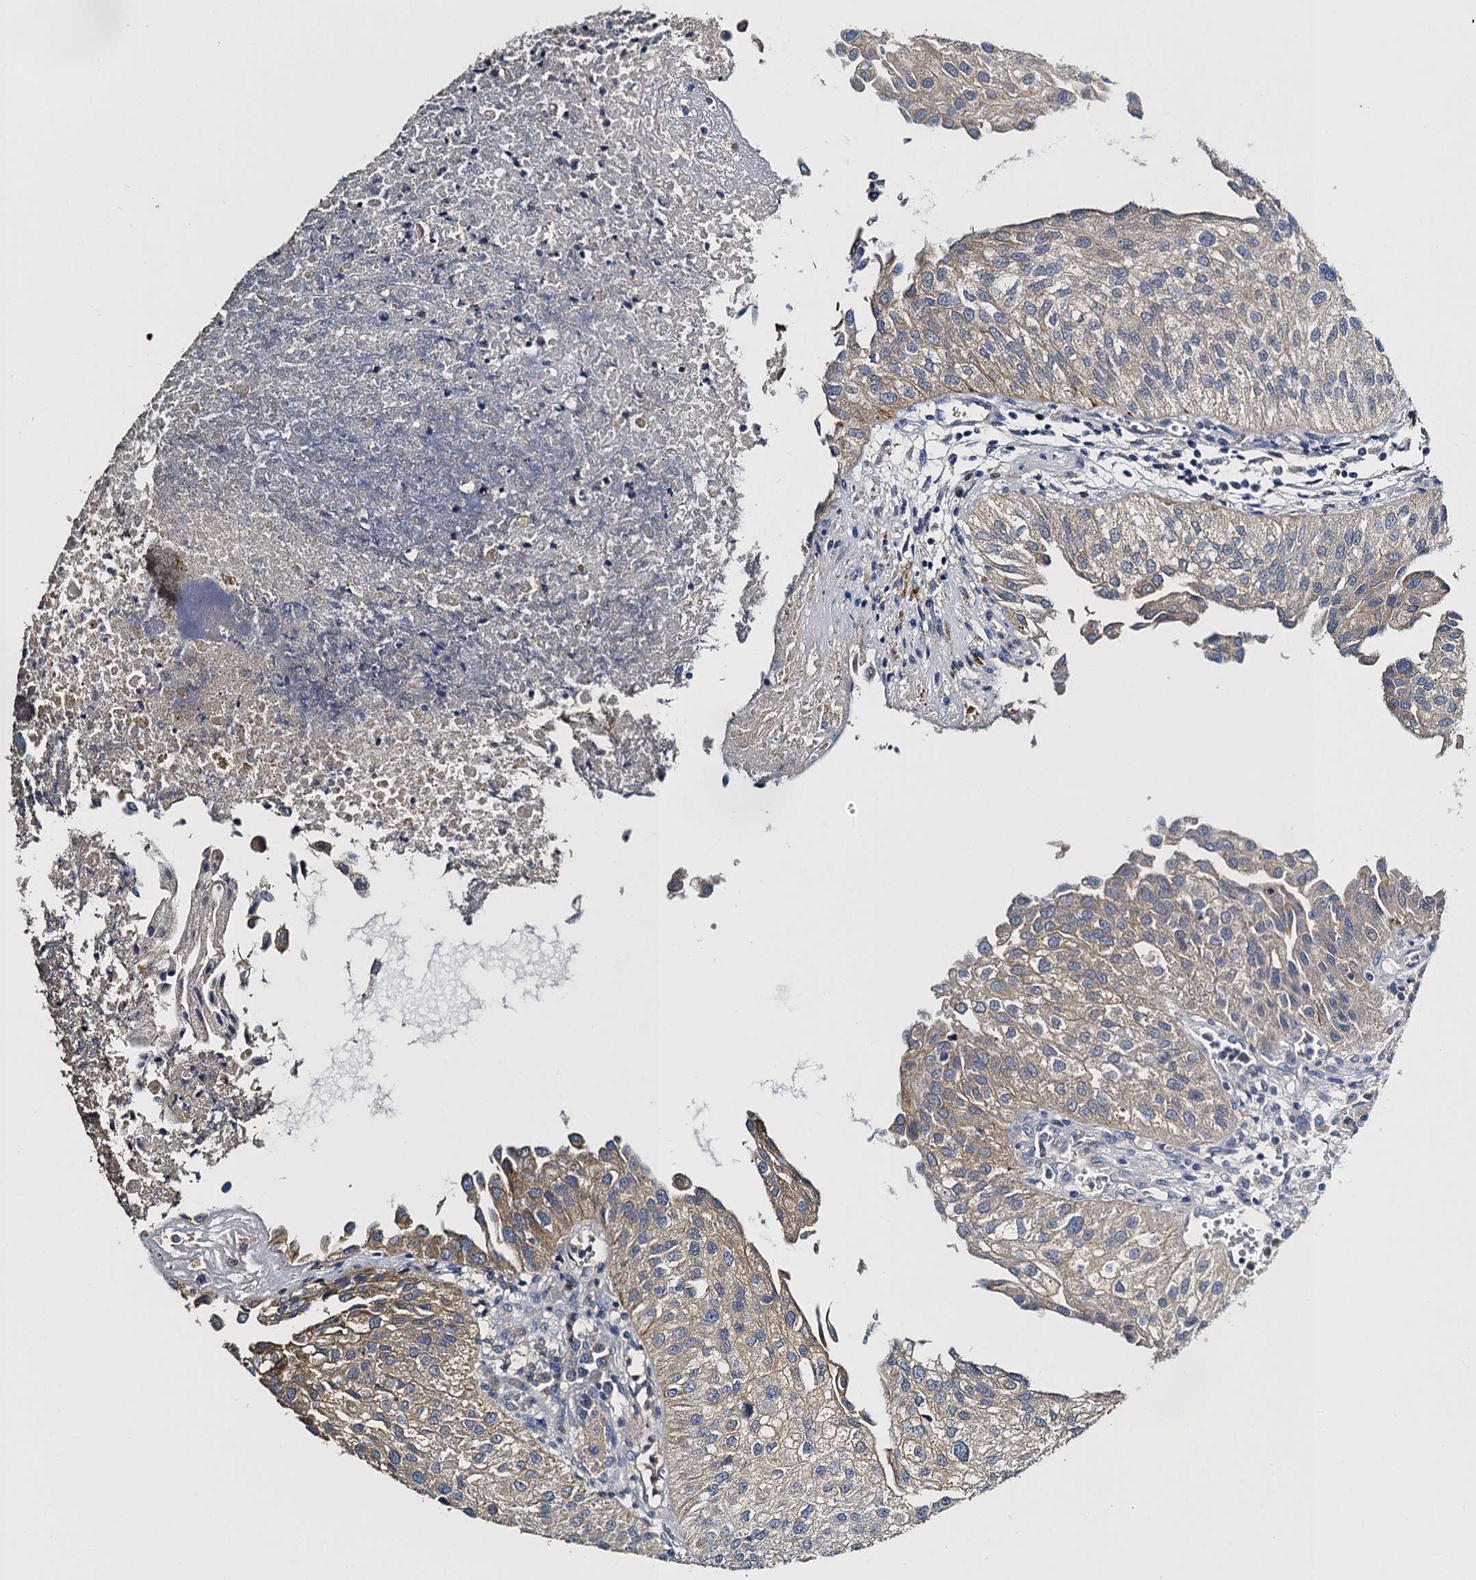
{"staining": {"intensity": "weak", "quantity": "<25%", "location": "cytoplasmic/membranous"}, "tissue": "urothelial cancer", "cell_type": "Tumor cells", "image_type": "cancer", "snomed": [{"axis": "morphology", "description": "Urothelial carcinoma, Low grade"}, {"axis": "topography", "description": "Urinary bladder"}], "caption": "Tumor cells show no significant protein staining in low-grade urothelial carcinoma.", "gene": "SLC11A2", "patient": {"sex": "female", "age": 89}}